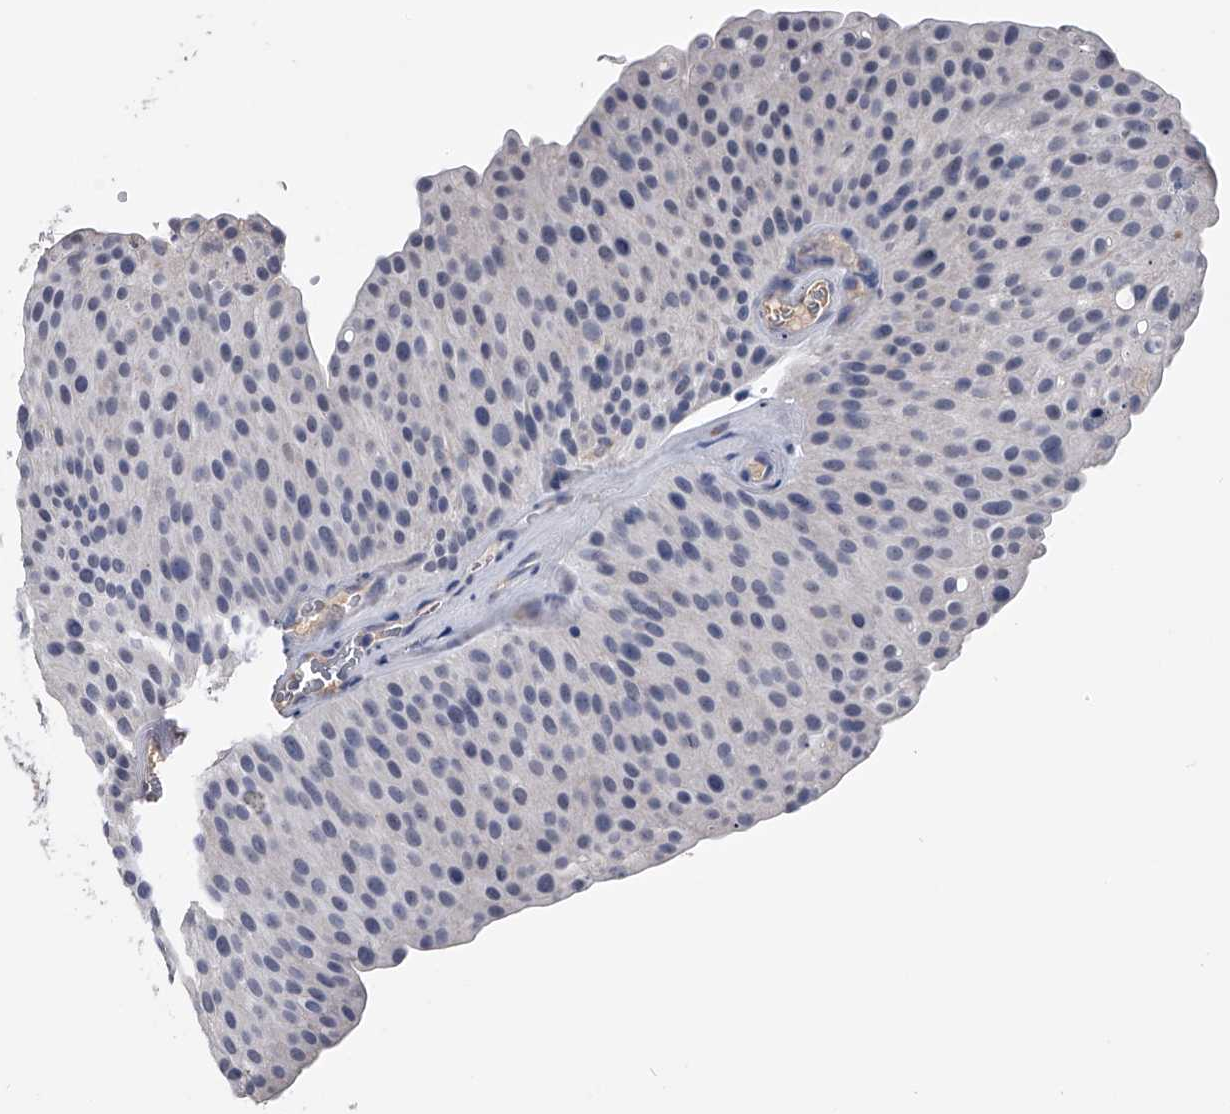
{"staining": {"intensity": "negative", "quantity": "none", "location": "none"}, "tissue": "urothelial cancer", "cell_type": "Tumor cells", "image_type": "cancer", "snomed": [{"axis": "morphology", "description": "Urothelial carcinoma, Low grade"}, {"axis": "topography", "description": "Smooth muscle"}, {"axis": "topography", "description": "Urinary bladder"}], "caption": "High magnification brightfield microscopy of low-grade urothelial carcinoma stained with DAB (brown) and counterstained with hematoxylin (blue): tumor cells show no significant expression. Brightfield microscopy of immunohistochemistry stained with DAB (3,3'-diaminobenzidine) (brown) and hematoxylin (blue), captured at high magnification.", "gene": "OAT", "patient": {"sex": "male", "age": 60}}